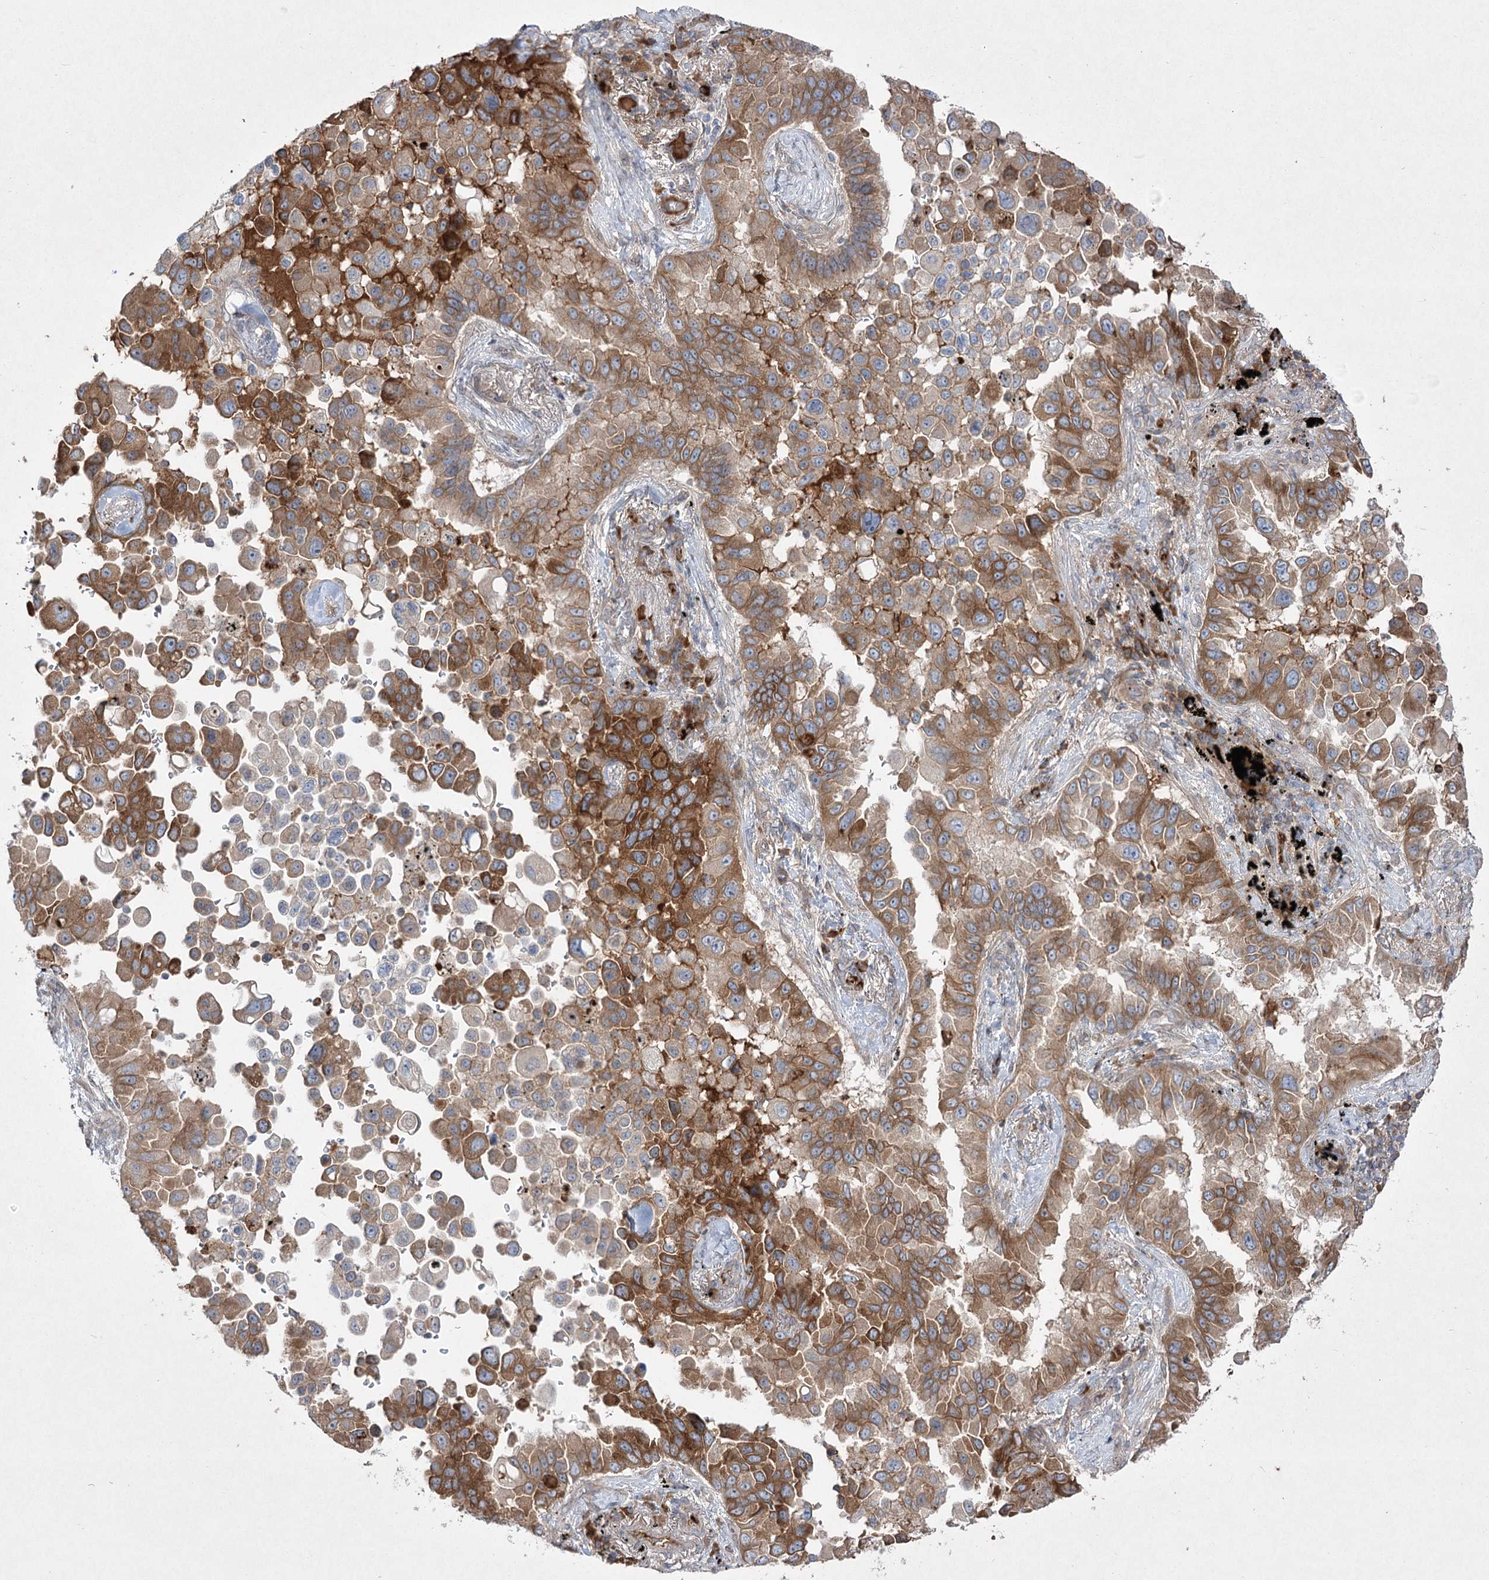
{"staining": {"intensity": "moderate", "quantity": ">75%", "location": "cytoplasmic/membranous"}, "tissue": "lung cancer", "cell_type": "Tumor cells", "image_type": "cancer", "snomed": [{"axis": "morphology", "description": "Adenocarcinoma, NOS"}, {"axis": "topography", "description": "Lung"}], "caption": "Lung cancer tissue displays moderate cytoplasmic/membranous positivity in about >75% of tumor cells, visualized by immunohistochemistry.", "gene": "PLEKHA5", "patient": {"sex": "female", "age": 67}}